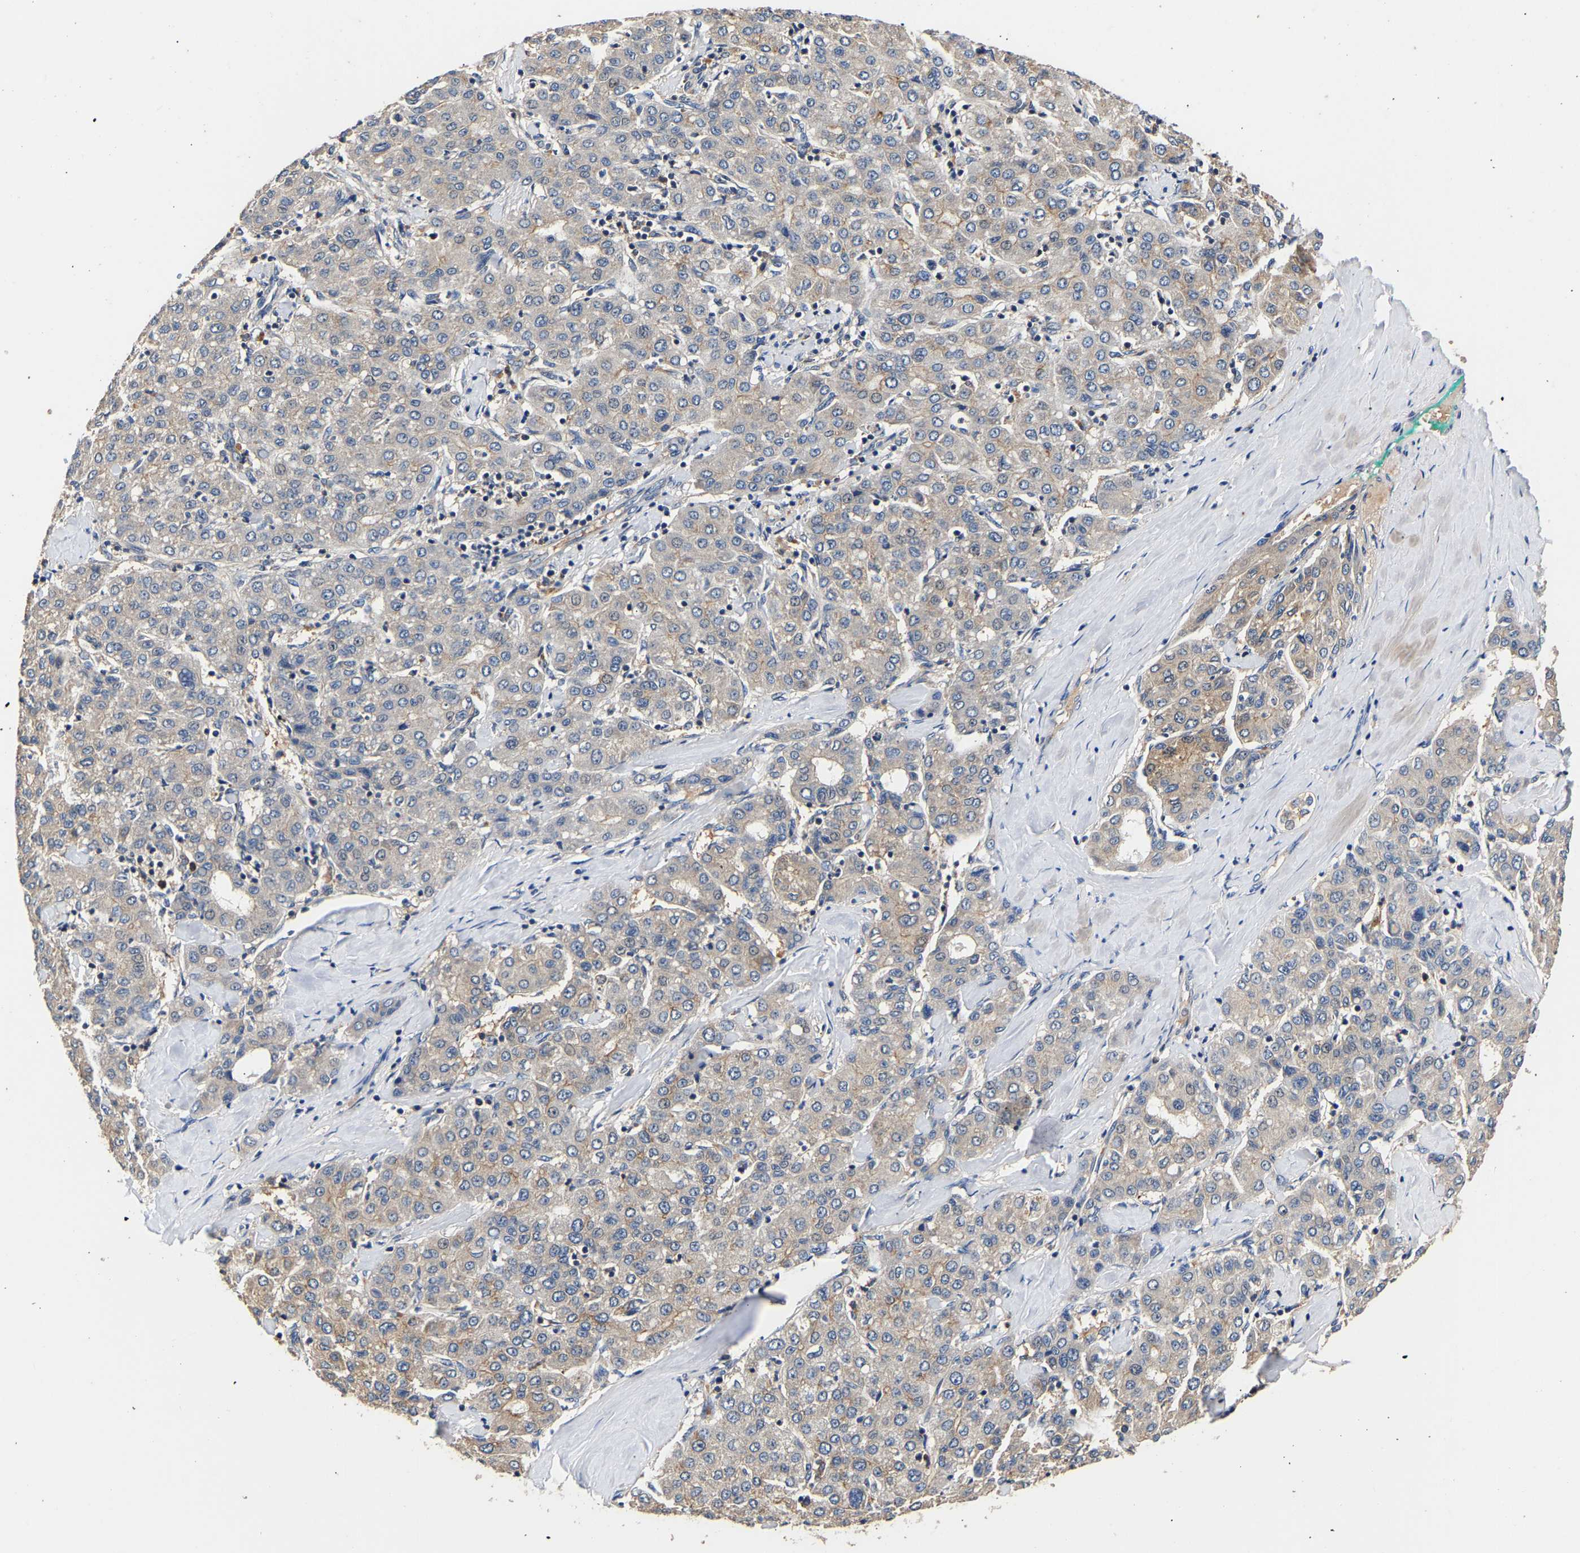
{"staining": {"intensity": "weak", "quantity": "<25%", "location": "cytoplasmic/membranous"}, "tissue": "liver cancer", "cell_type": "Tumor cells", "image_type": "cancer", "snomed": [{"axis": "morphology", "description": "Carcinoma, Hepatocellular, NOS"}, {"axis": "topography", "description": "Liver"}], "caption": "Hepatocellular carcinoma (liver) stained for a protein using immunohistochemistry (IHC) demonstrates no positivity tumor cells.", "gene": "LRBA", "patient": {"sex": "male", "age": 65}}